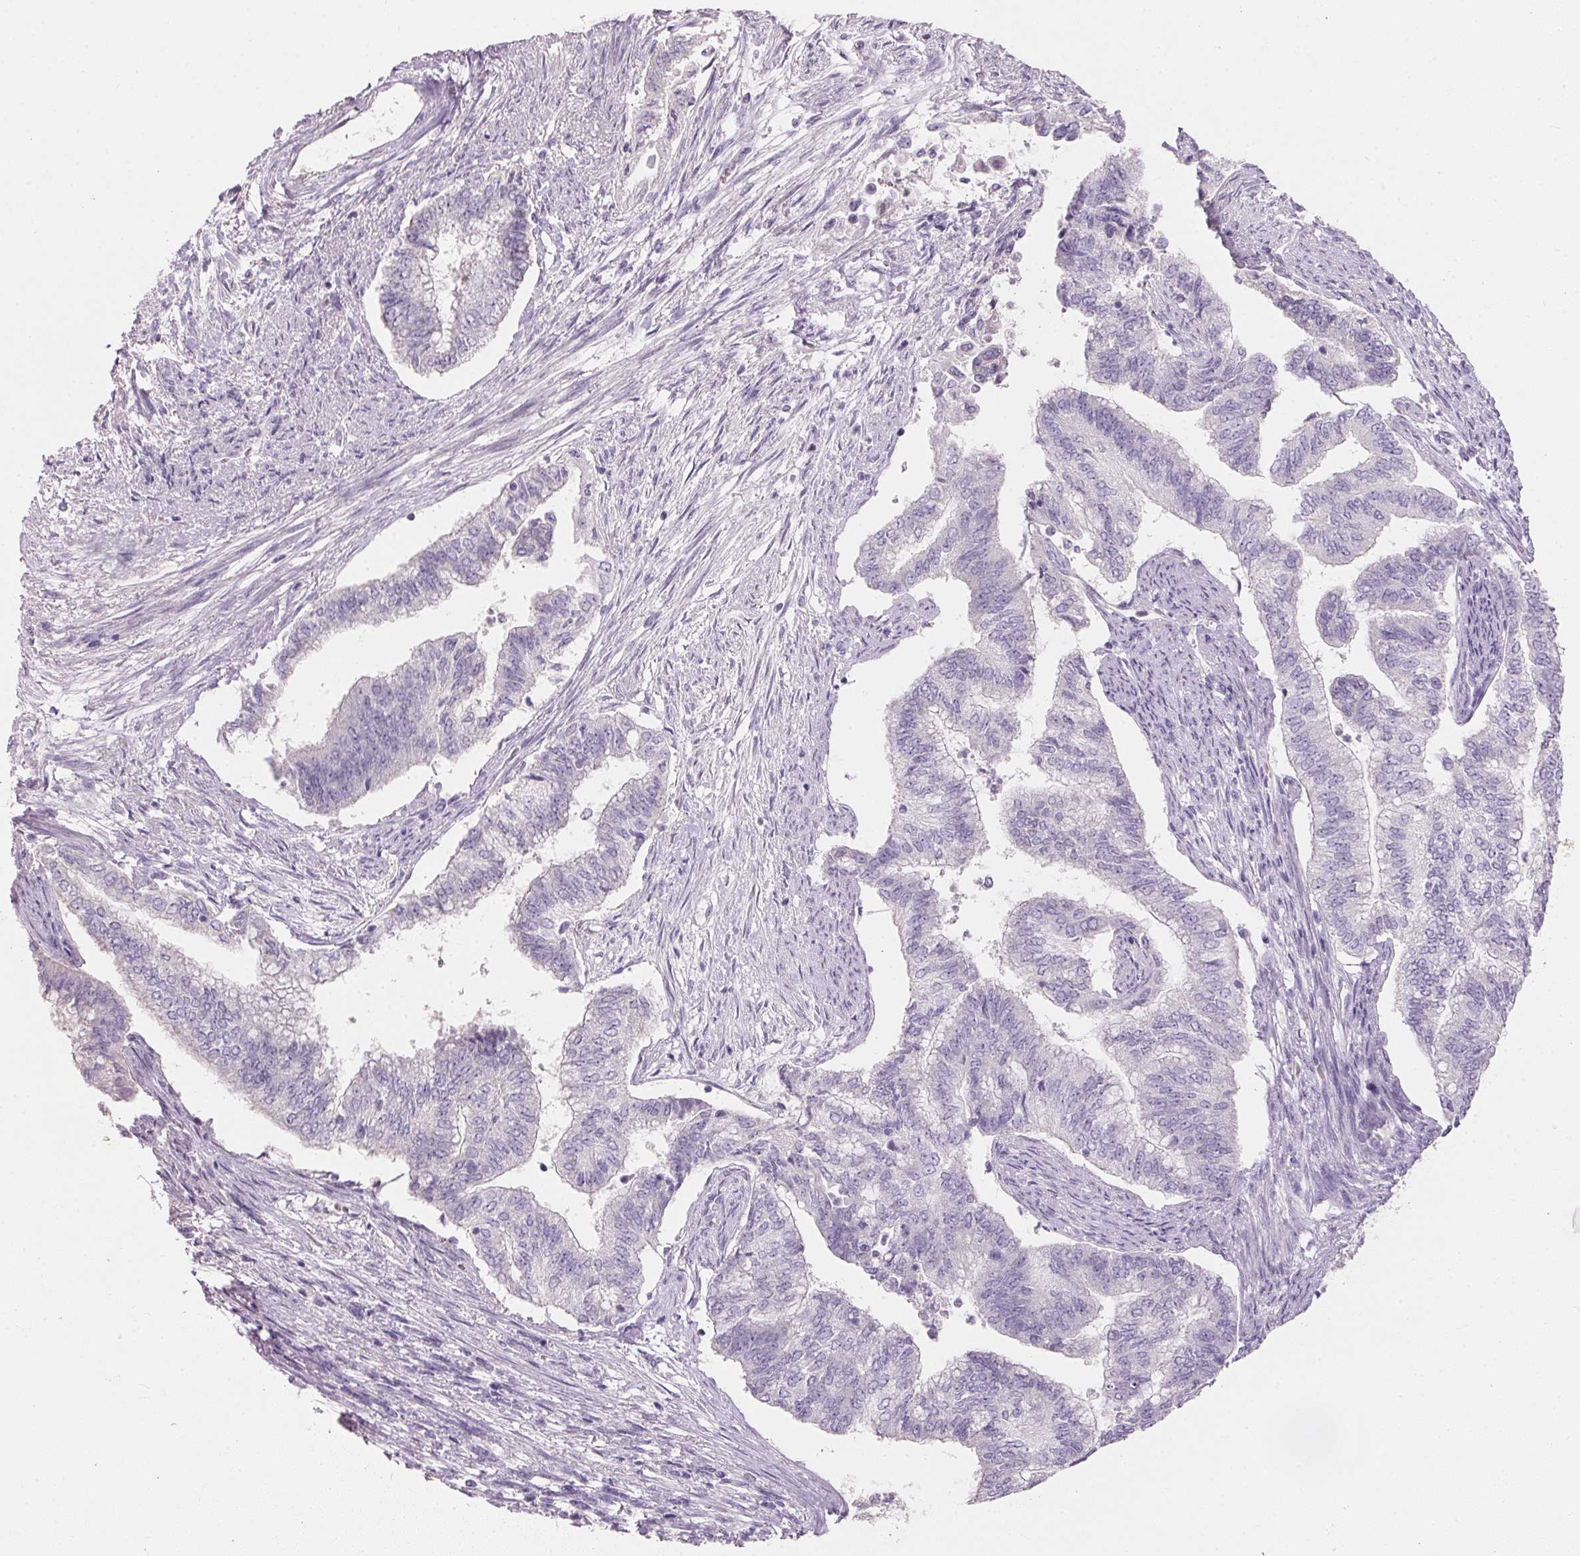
{"staining": {"intensity": "negative", "quantity": "none", "location": "none"}, "tissue": "endometrial cancer", "cell_type": "Tumor cells", "image_type": "cancer", "snomed": [{"axis": "morphology", "description": "Adenocarcinoma, NOS"}, {"axis": "topography", "description": "Endometrium"}], "caption": "Immunohistochemistry (IHC) of human adenocarcinoma (endometrial) exhibits no expression in tumor cells. Brightfield microscopy of IHC stained with DAB (brown) and hematoxylin (blue), captured at high magnification.", "gene": "HSD17B1", "patient": {"sex": "female", "age": 65}}